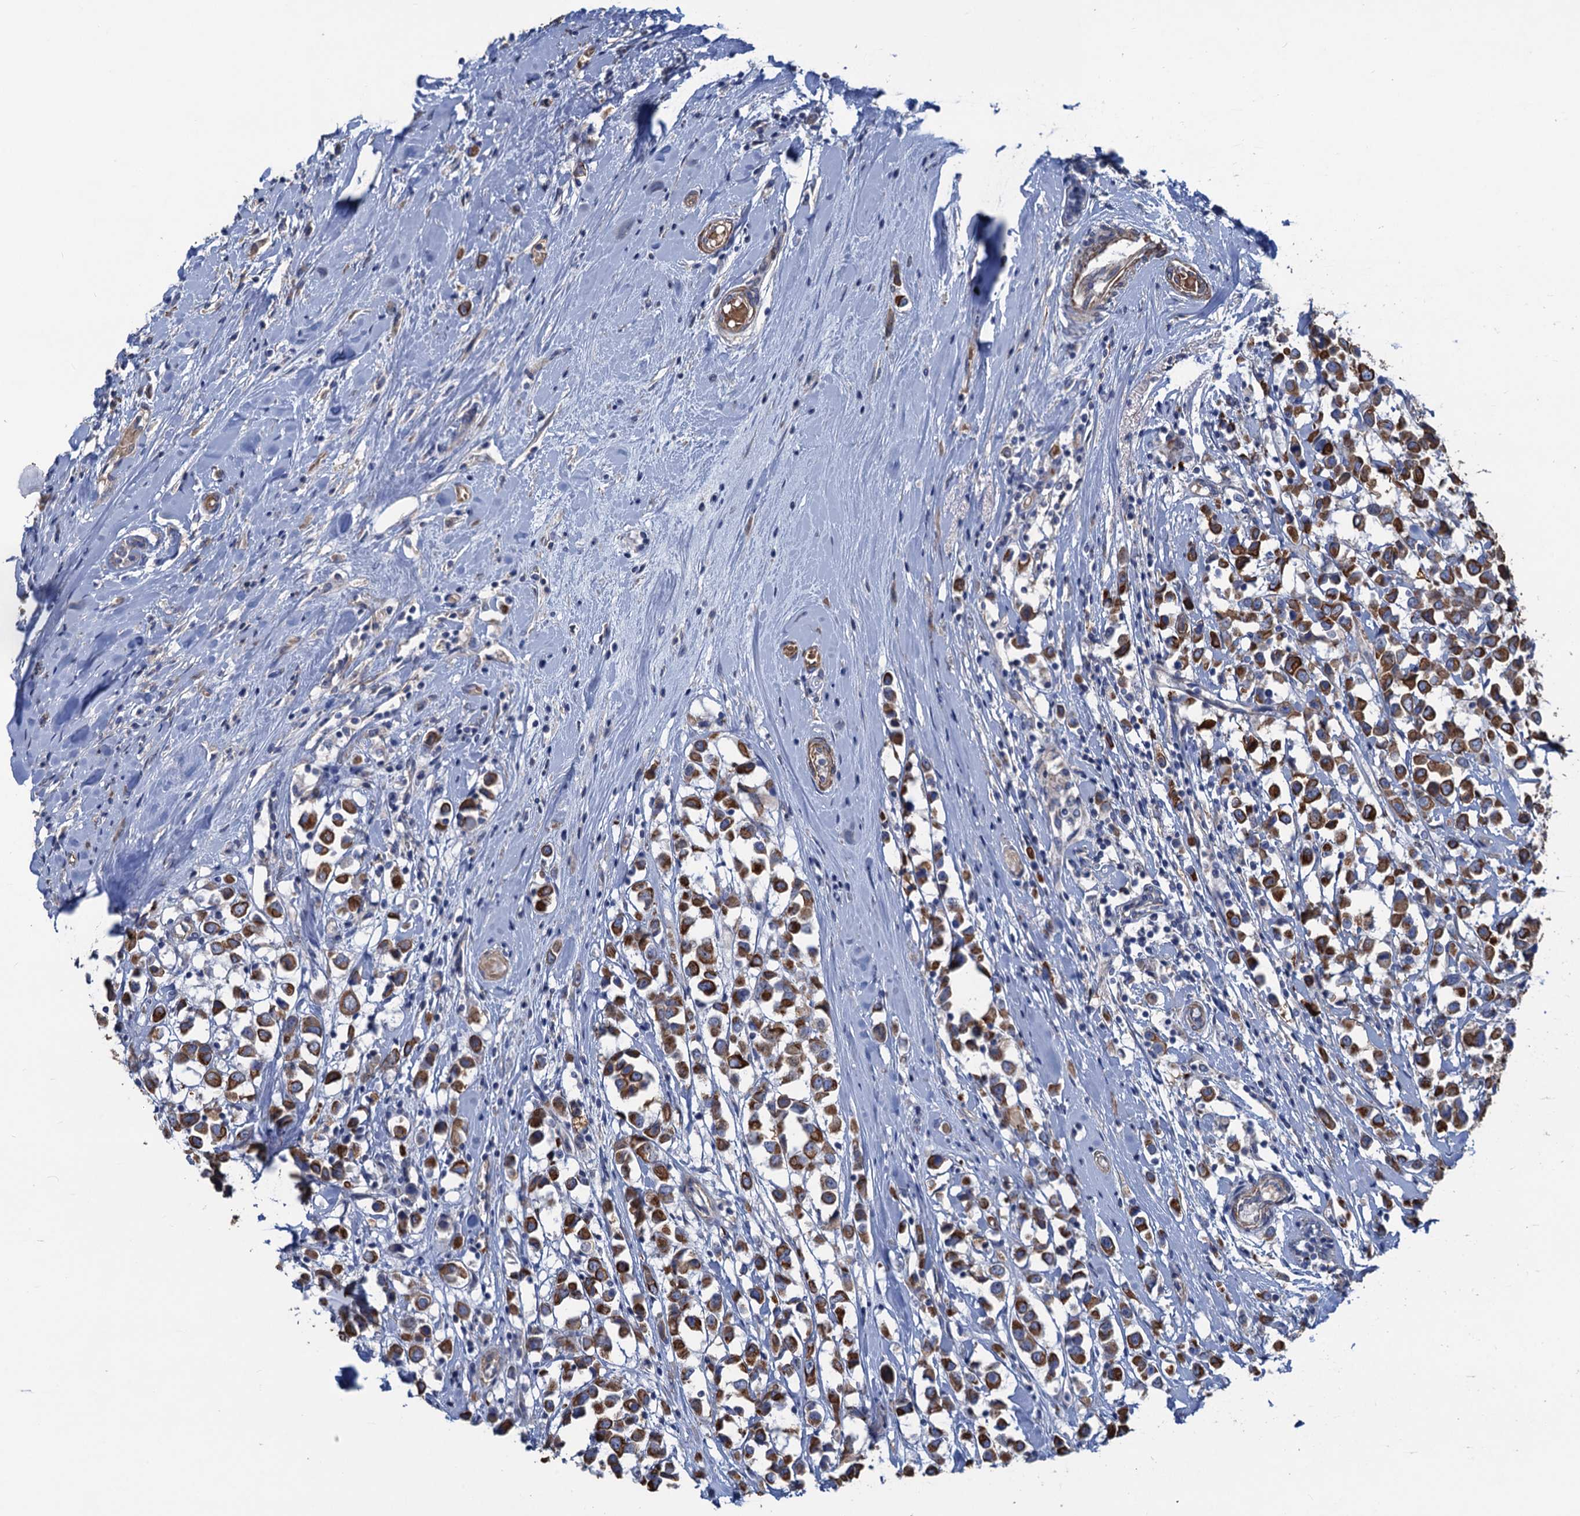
{"staining": {"intensity": "strong", "quantity": ">75%", "location": "cytoplasmic/membranous"}, "tissue": "breast cancer", "cell_type": "Tumor cells", "image_type": "cancer", "snomed": [{"axis": "morphology", "description": "Duct carcinoma"}, {"axis": "topography", "description": "Breast"}], "caption": "This is a micrograph of immunohistochemistry (IHC) staining of breast invasive ductal carcinoma, which shows strong staining in the cytoplasmic/membranous of tumor cells.", "gene": "SMCO3", "patient": {"sex": "female", "age": 61}}